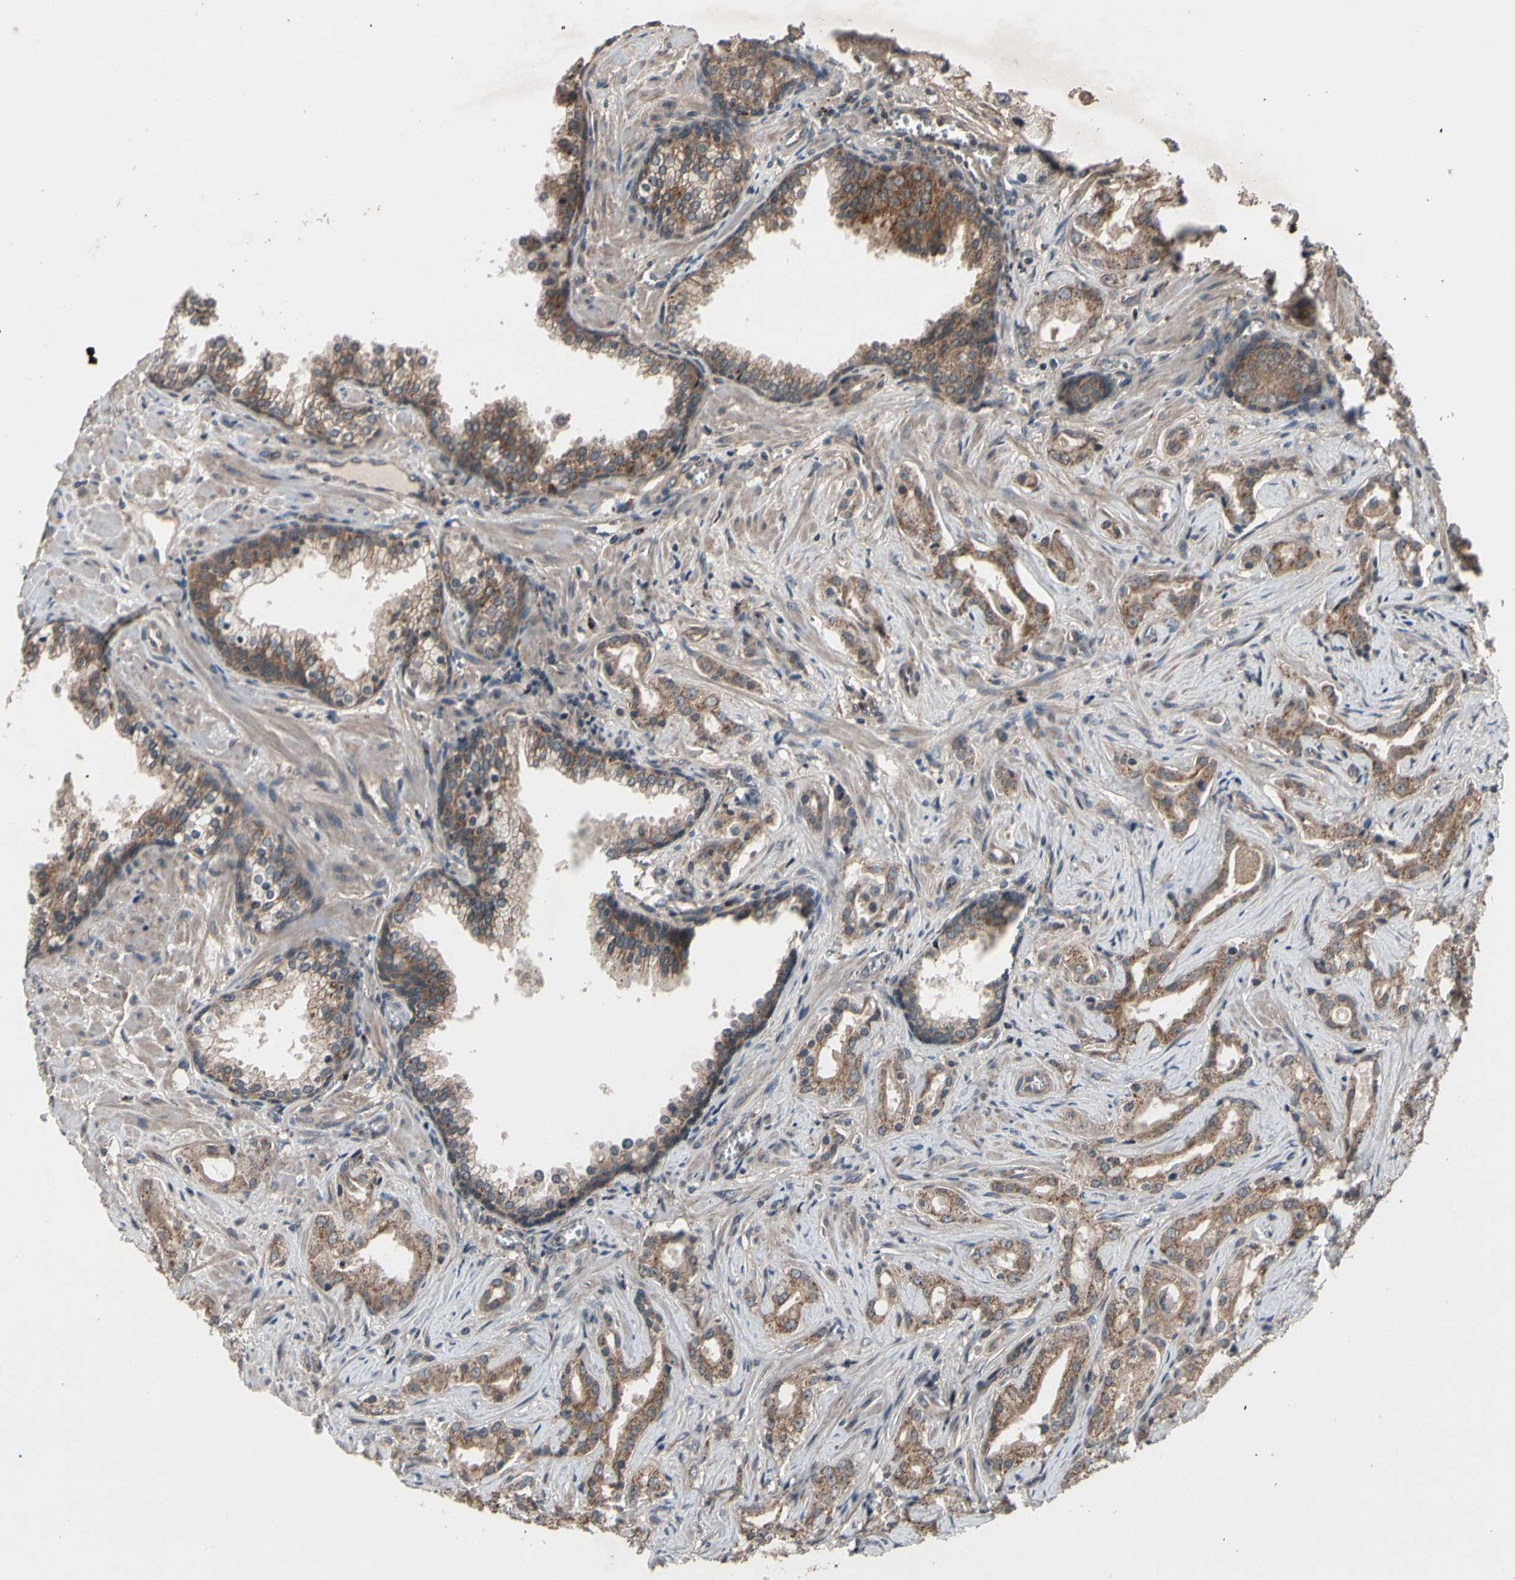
{"staining": {"intensity": "moderate", "quantity": ">75%", "location": "cytoplasmic/membranous"}, "tissue": "prostate cancer", "cell_type": "Tumor cells", "image_type": "cancer", "snomed": [{"axis": "morphology", "description": "Adenocarcinoma, Low grade"}, {"axis": "topography", "description": "Prostate"}], "caption": "An image of human prostate adenocarcinoma (low-grade) stained for a protein demonstrates moderate cytoplasmic/membranous brown staining in tumor cells. The staining was performed using DAB, with brown indicating positive protein expression. Nuclei are stained blue with hematoxylin.", "gene": "MBTPS2", "patient": {"sex": "male", "age": 59}}